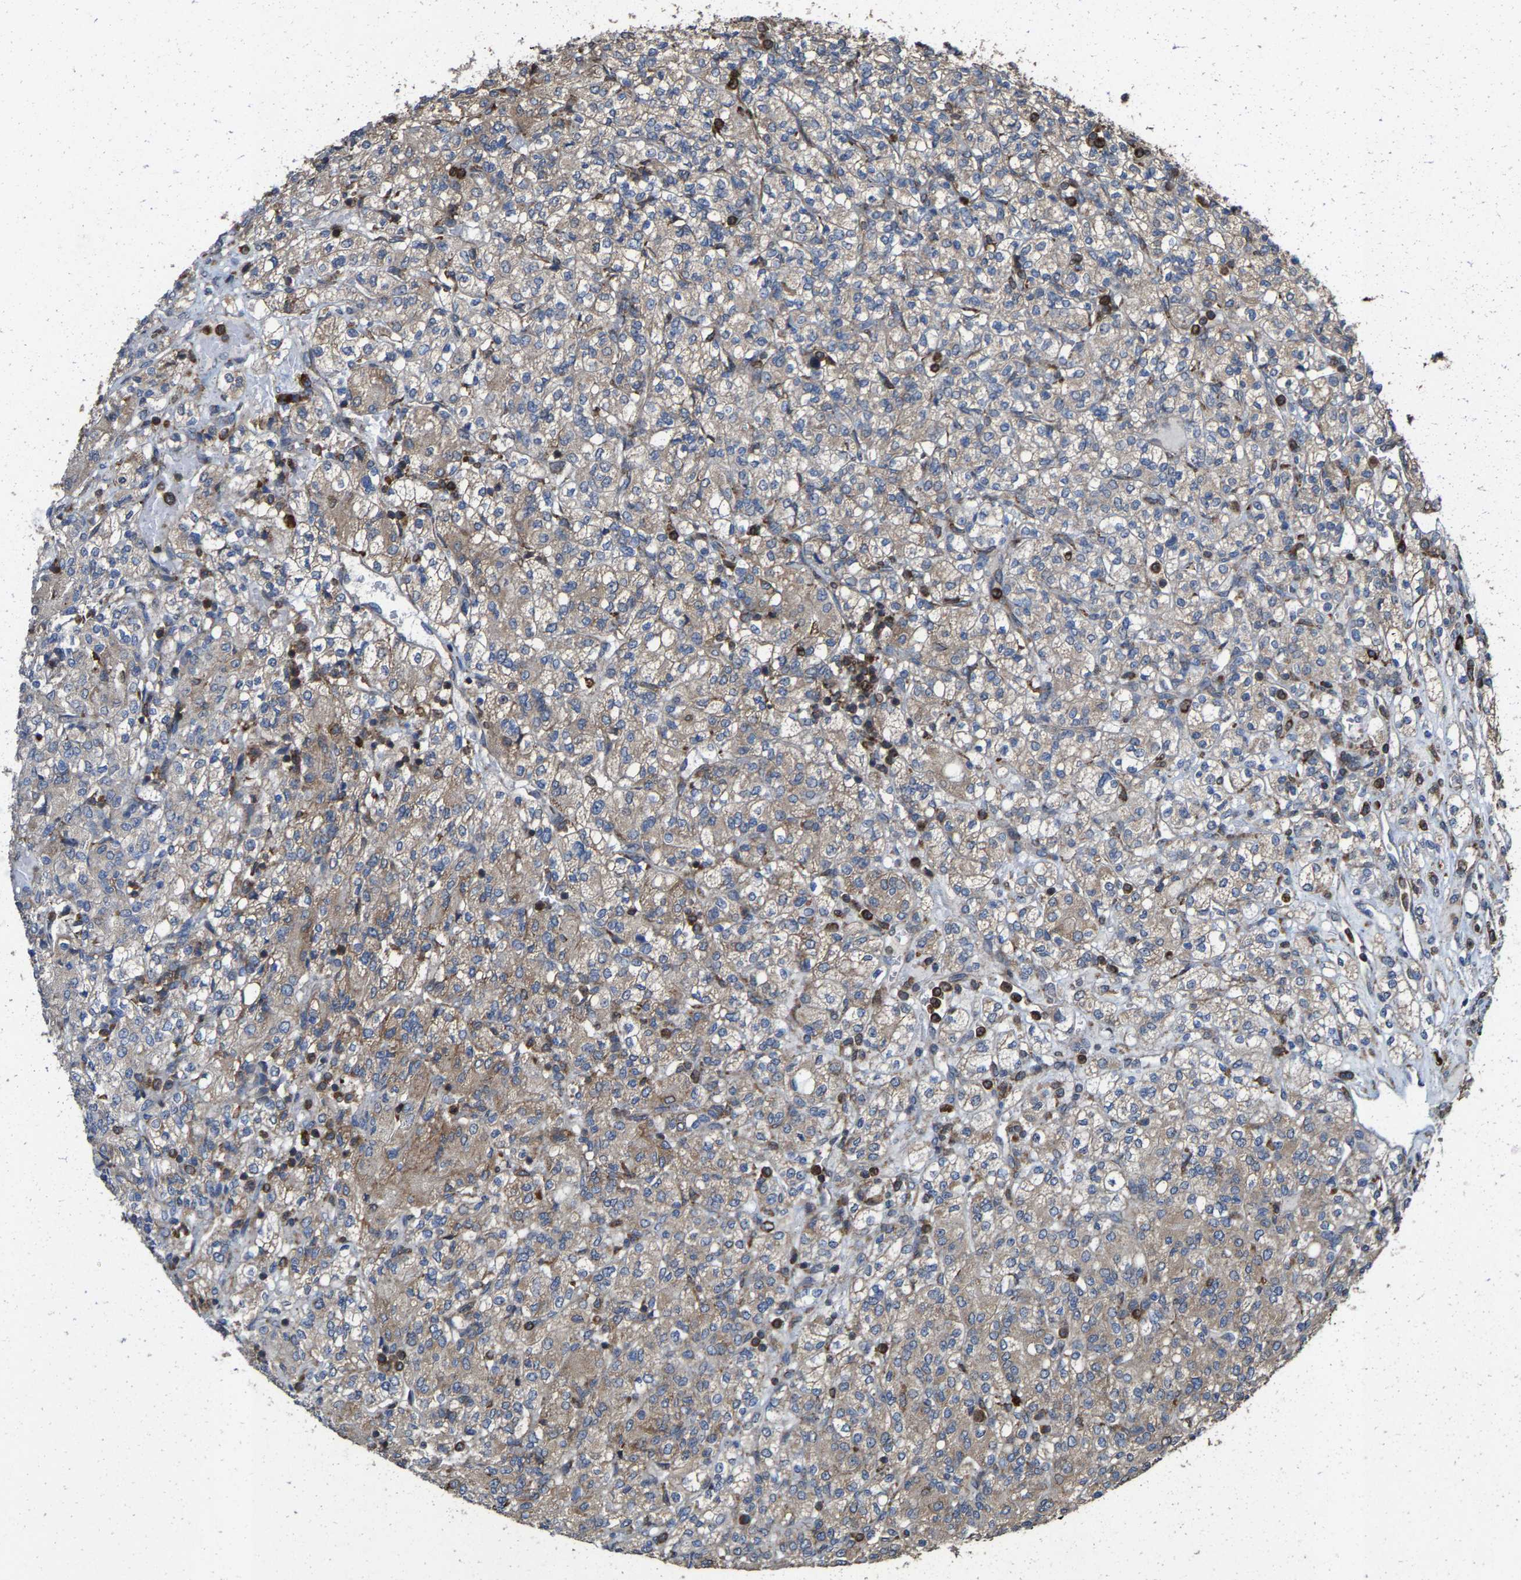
{"staining": {"intensity": "weak", "quantity": "<25%", "location": "cytoplasmic/membranous"}, "tissue": "renal cancer", "cell_type": "Tumor cells", "image_type": "cancer", "snomed": [{"axis": "morphology", "description": "Adenocarcinoma, NOS"}, {"axis": "topography", "description": "Kidney"}], "caption": "Tumor cells show no significant expression in adenocarcinoma (renal).", "gene": "FGD3", "patient": {"sex": "male", "age": 77}}